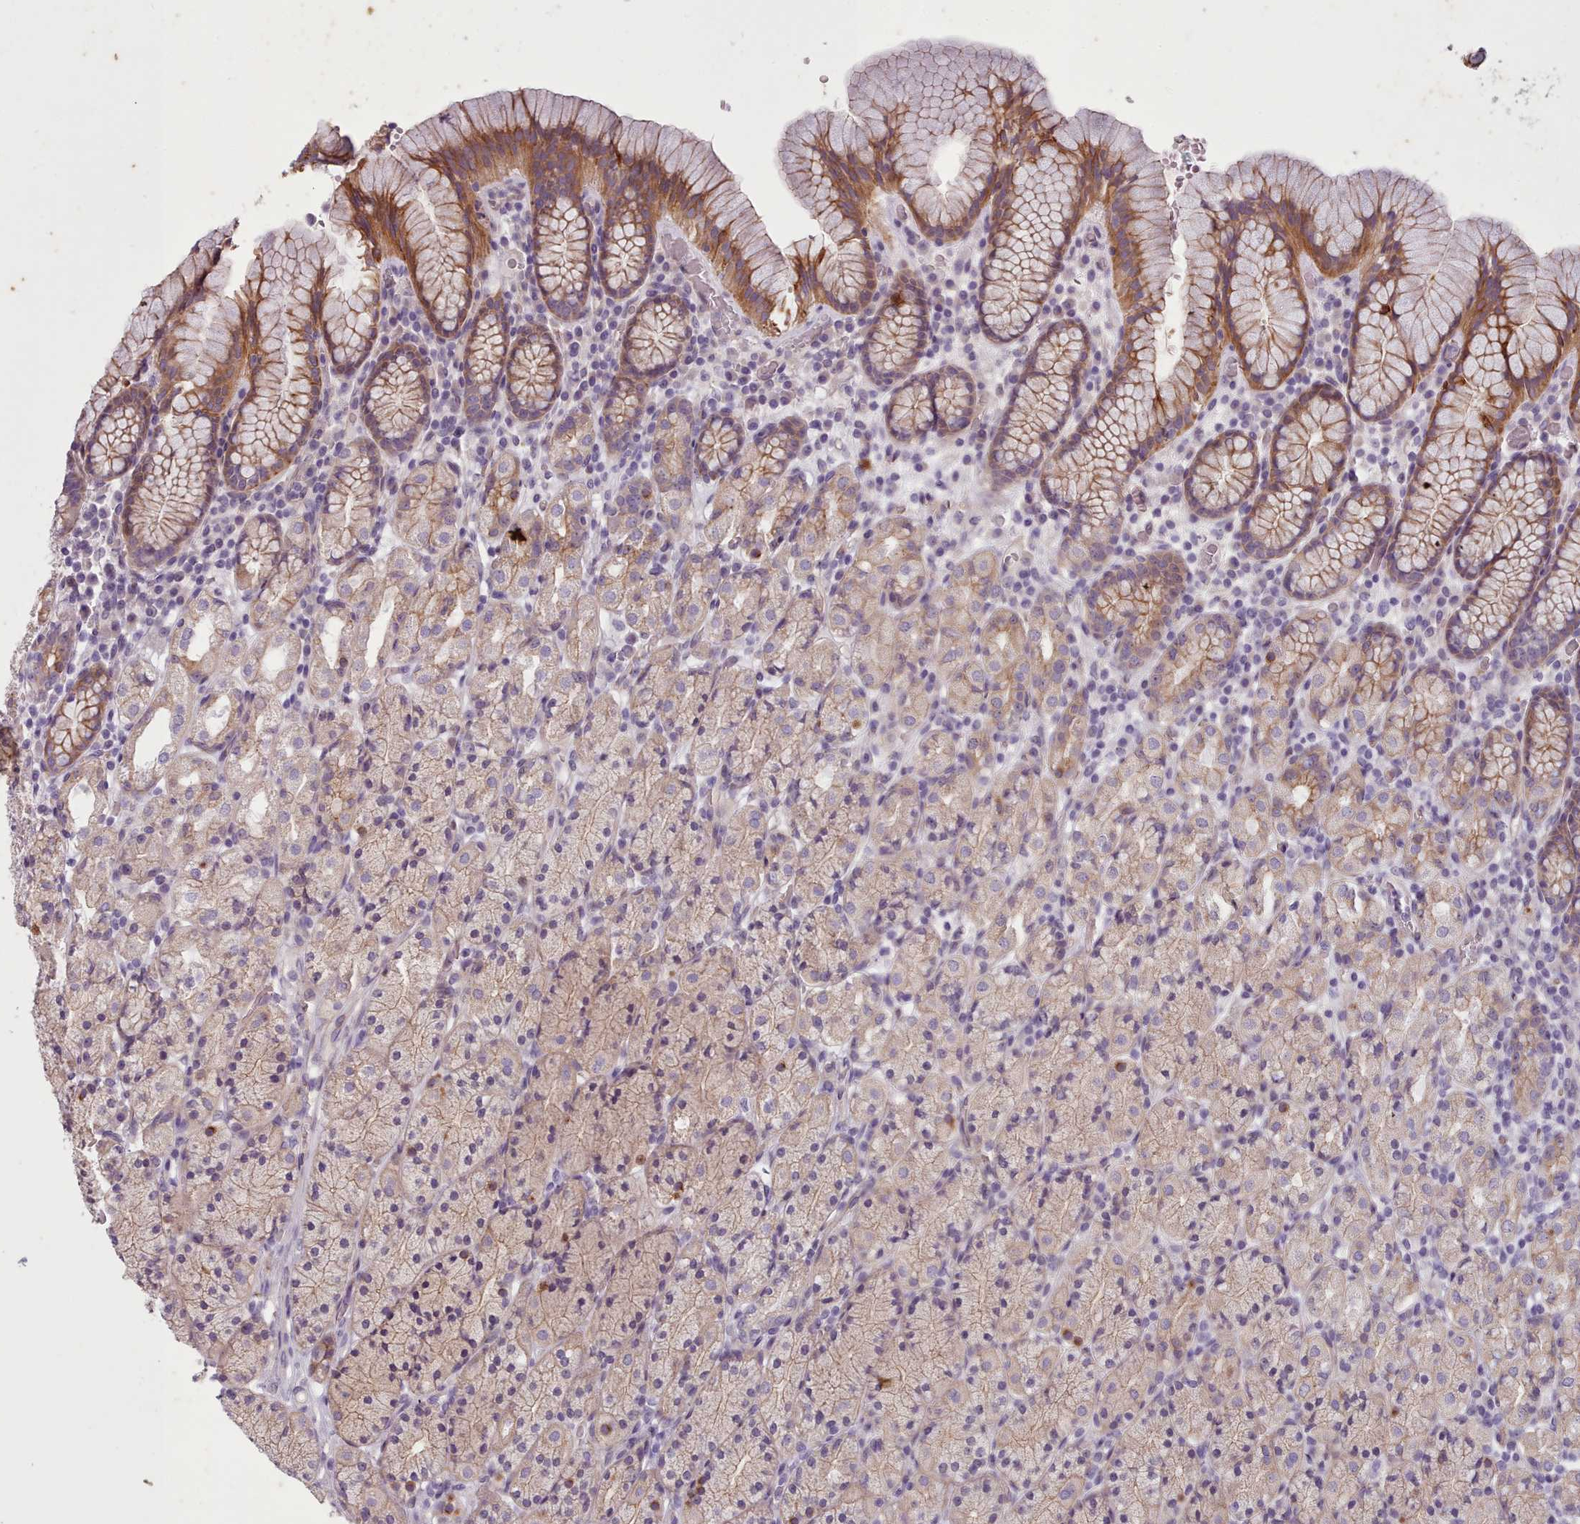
{"staining": {"intensity": "moderate", "quantity": "25%-75%", "location": "cytoplasmic/membranous"}, "tissue": "stomach", "cell_type": "Glandular cells", "image_type": "normal", "snomed": [{"axis": "morphology", "description": "Normal tissue, NOS"}, {"axis": "topography", "description": "Stomach, upper"}, {"axis": "topography", "description": "Stomach"}], "caption": "This is a micrograph of immunohistochemistry staining of benign stomach, which shows moderate staining in the cytoplasmic/membranous of glandular cells.", "gene": "PLD4", "patient": {"sex": "male", "age": 62}}